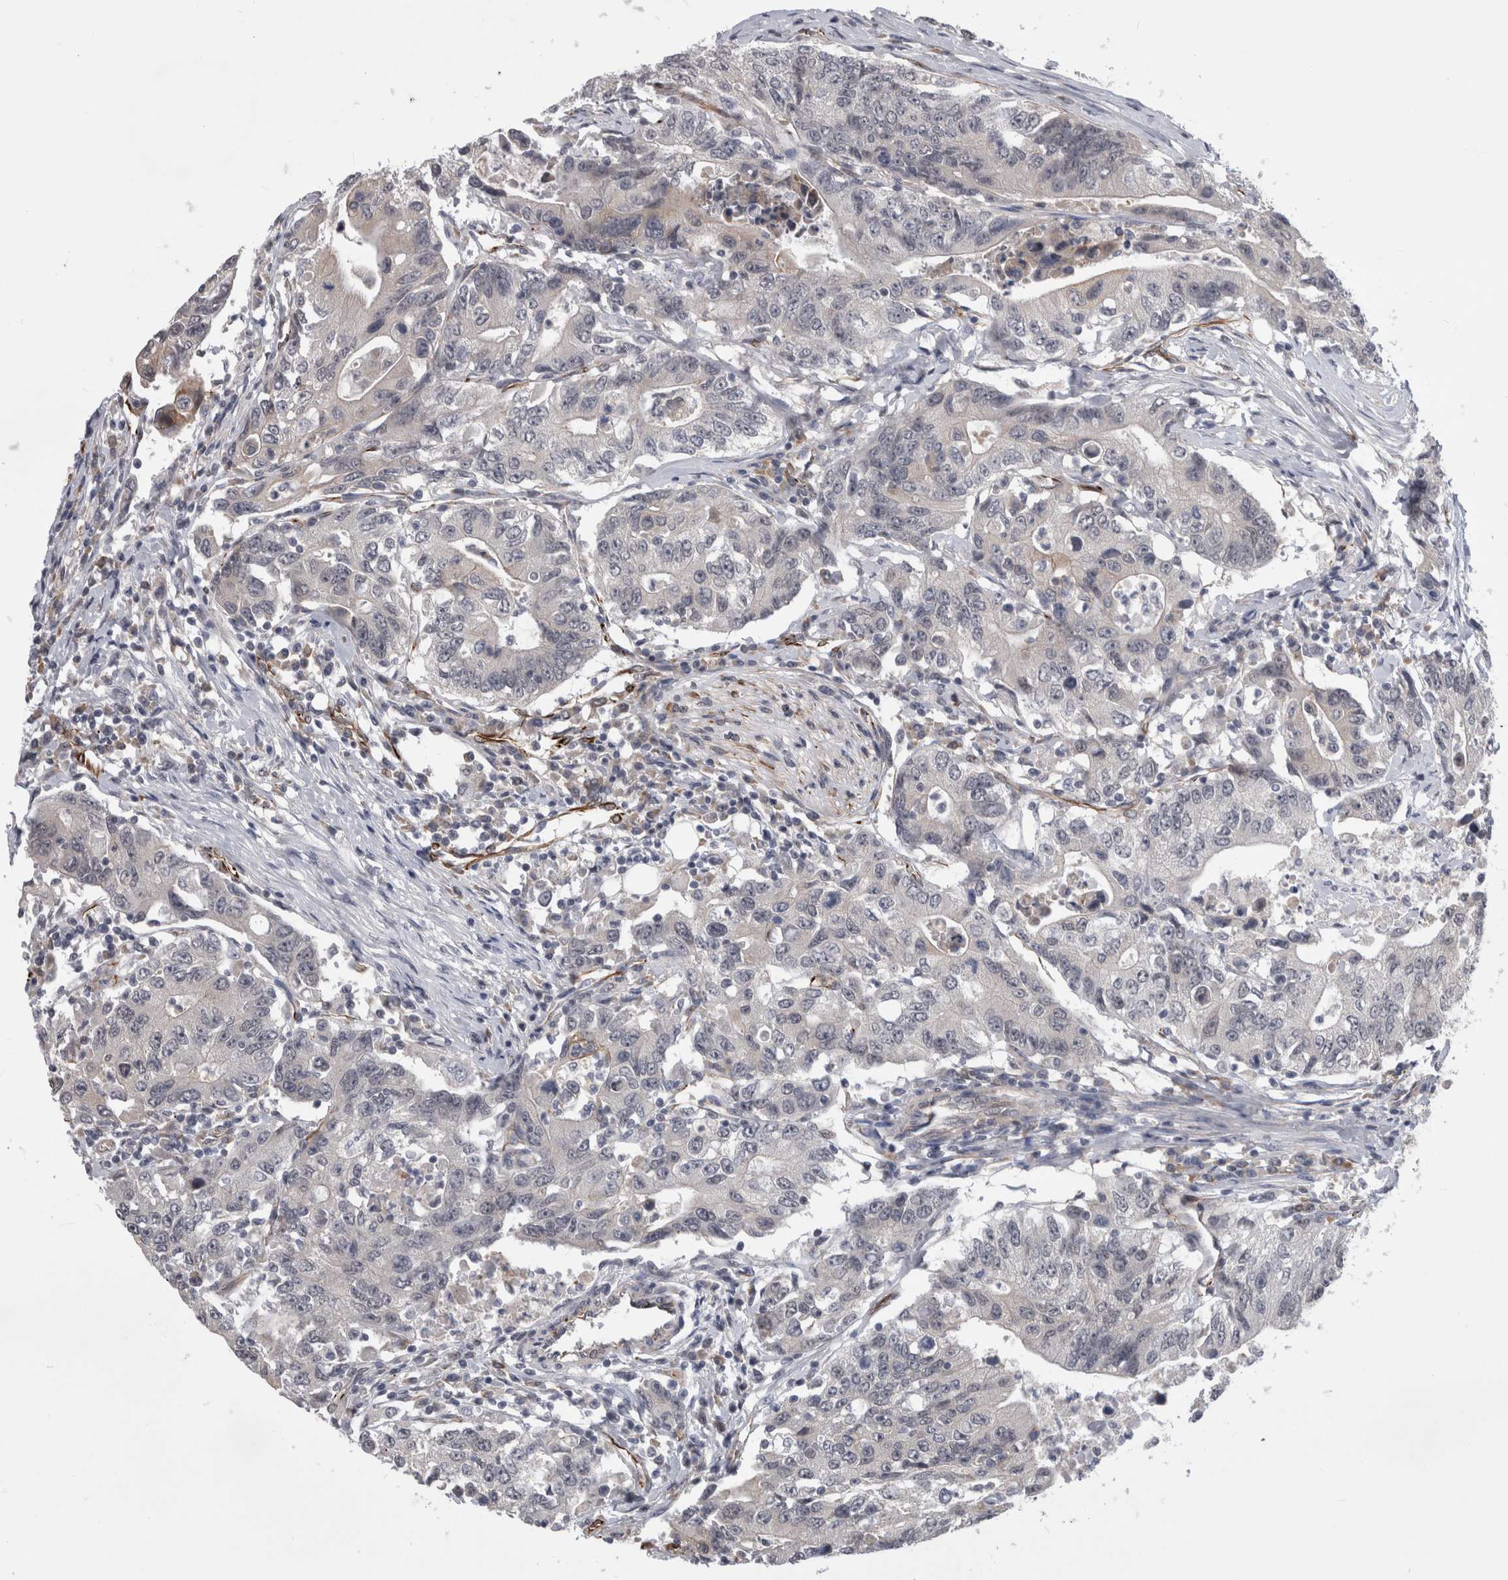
{"staining": {"intensity": "negative", "quantity": "none", "location": "none"}, "tissue": "colorectal cancer", "cell_type": "Tumor cells", "image_type": "cancer", "snomed": [{"axis": "morphology", "description": "Adenocarcinoma, NOS"}, {"axis": "topography", "description": "Colon"}], "caption": "This is a image of immunohistochemistry (IHC) staining of colorectal adenocarcinoma, which shows no staining in tumor cells. (DAB (3,3'-diaminobenzidine) immunohistochemistry, high magnification).", "gene": "FAM83H", "patient": {"sex": "female", "age": 77}}